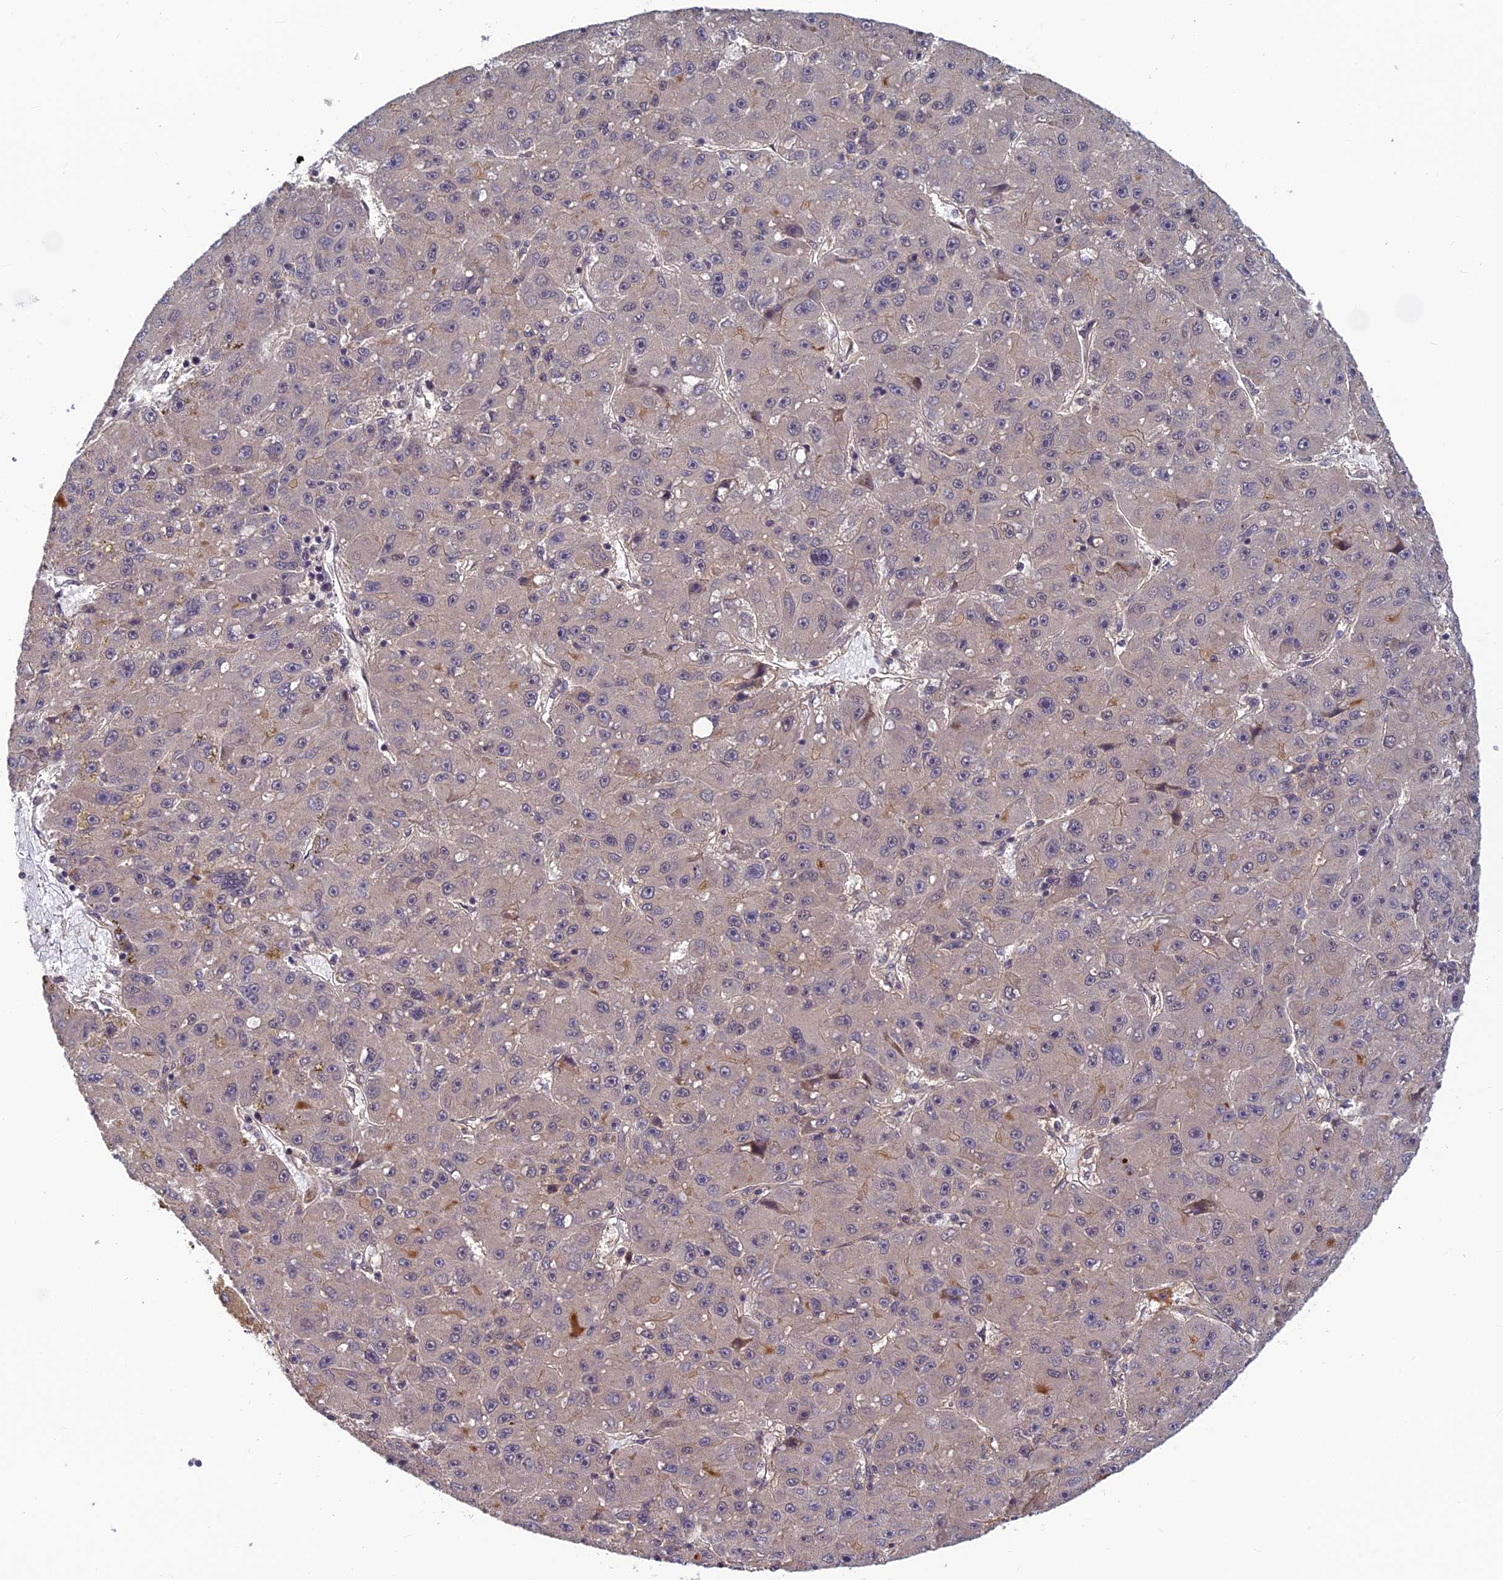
{"staining": {"intensity": "negative", "quantity": "none", "location": "none"}, "tissue": "liver cancer", "cell_type": "Tumor cells", "image_type": "cancer", "snomed": [{"axis": "morphology", "description": "Carcinoma, Hepatocellular, NOS"}, {"axis": "topography", "description": "Liver"}], "caption": "DAB (3,3'-diaminobenzidine) immunohistochemical staining of liver hepatocellular carcinoma reveals no significant expression in tumor cells.", "gene": "PIKFYVE", "patient": {"sex": "male", "age": 67}}